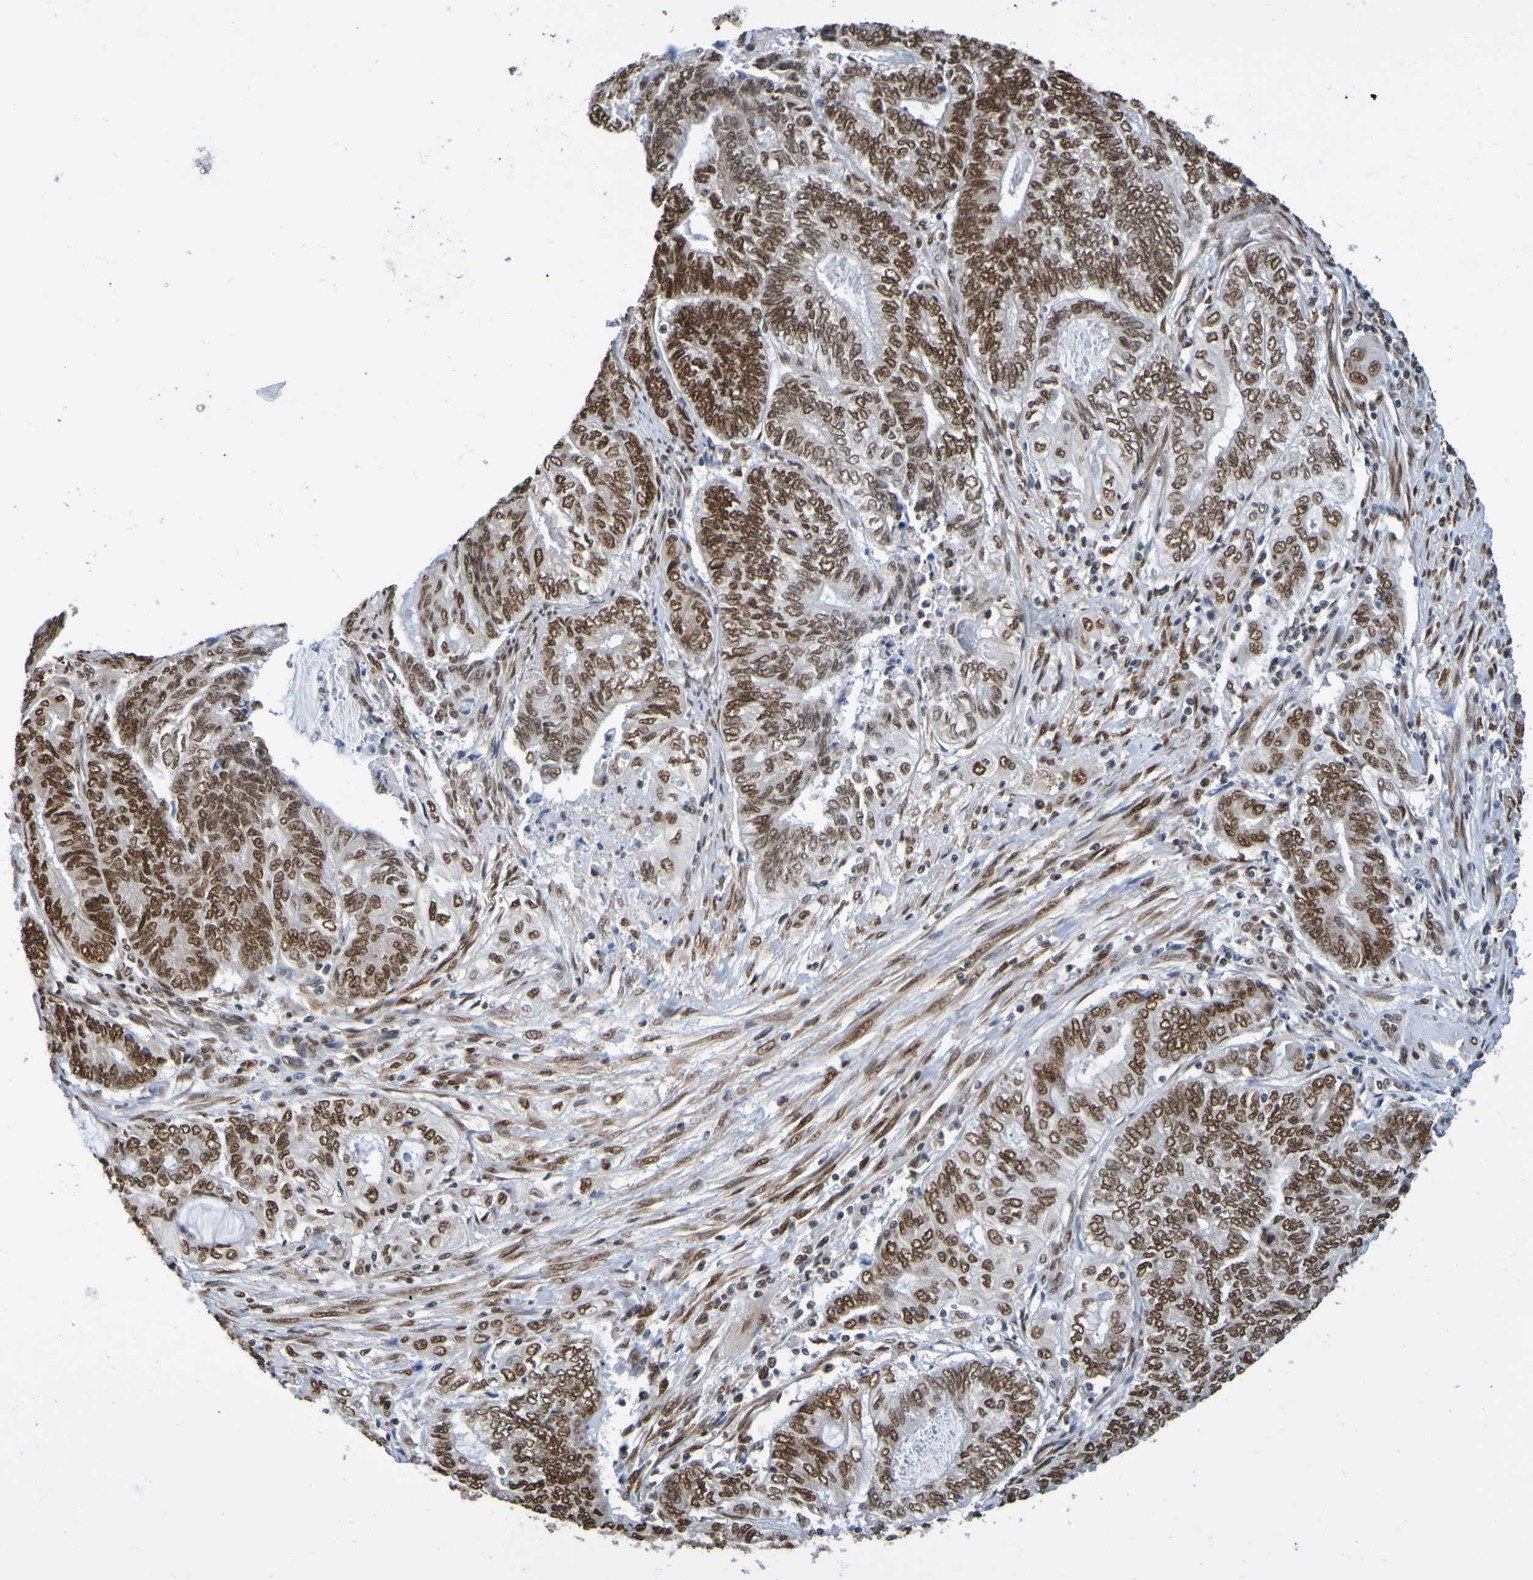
{"staining": {"intensity": "strong", "quantity": ">75%", "location": "nuclear"}, "tissue": "endometrial cancer", "cell_type": "Tumor cells", "image_type": "cancer", "snomed": [{"axis": "morphology", "description": "Adenocarcinoma, NOS"}, {"axis": "topography", "description": "Uterus"}, {"axis": "topography", "description": "Endometrium"}], "caption": "Endometrial cancer (adenocarcinoma) tissue demonstrates strong nuclear staining in approximately >75% of tumor cells Nuclei are stained in blue.", "gene": "HDAC2", "patient": {"sex": "female", "age": 70}}